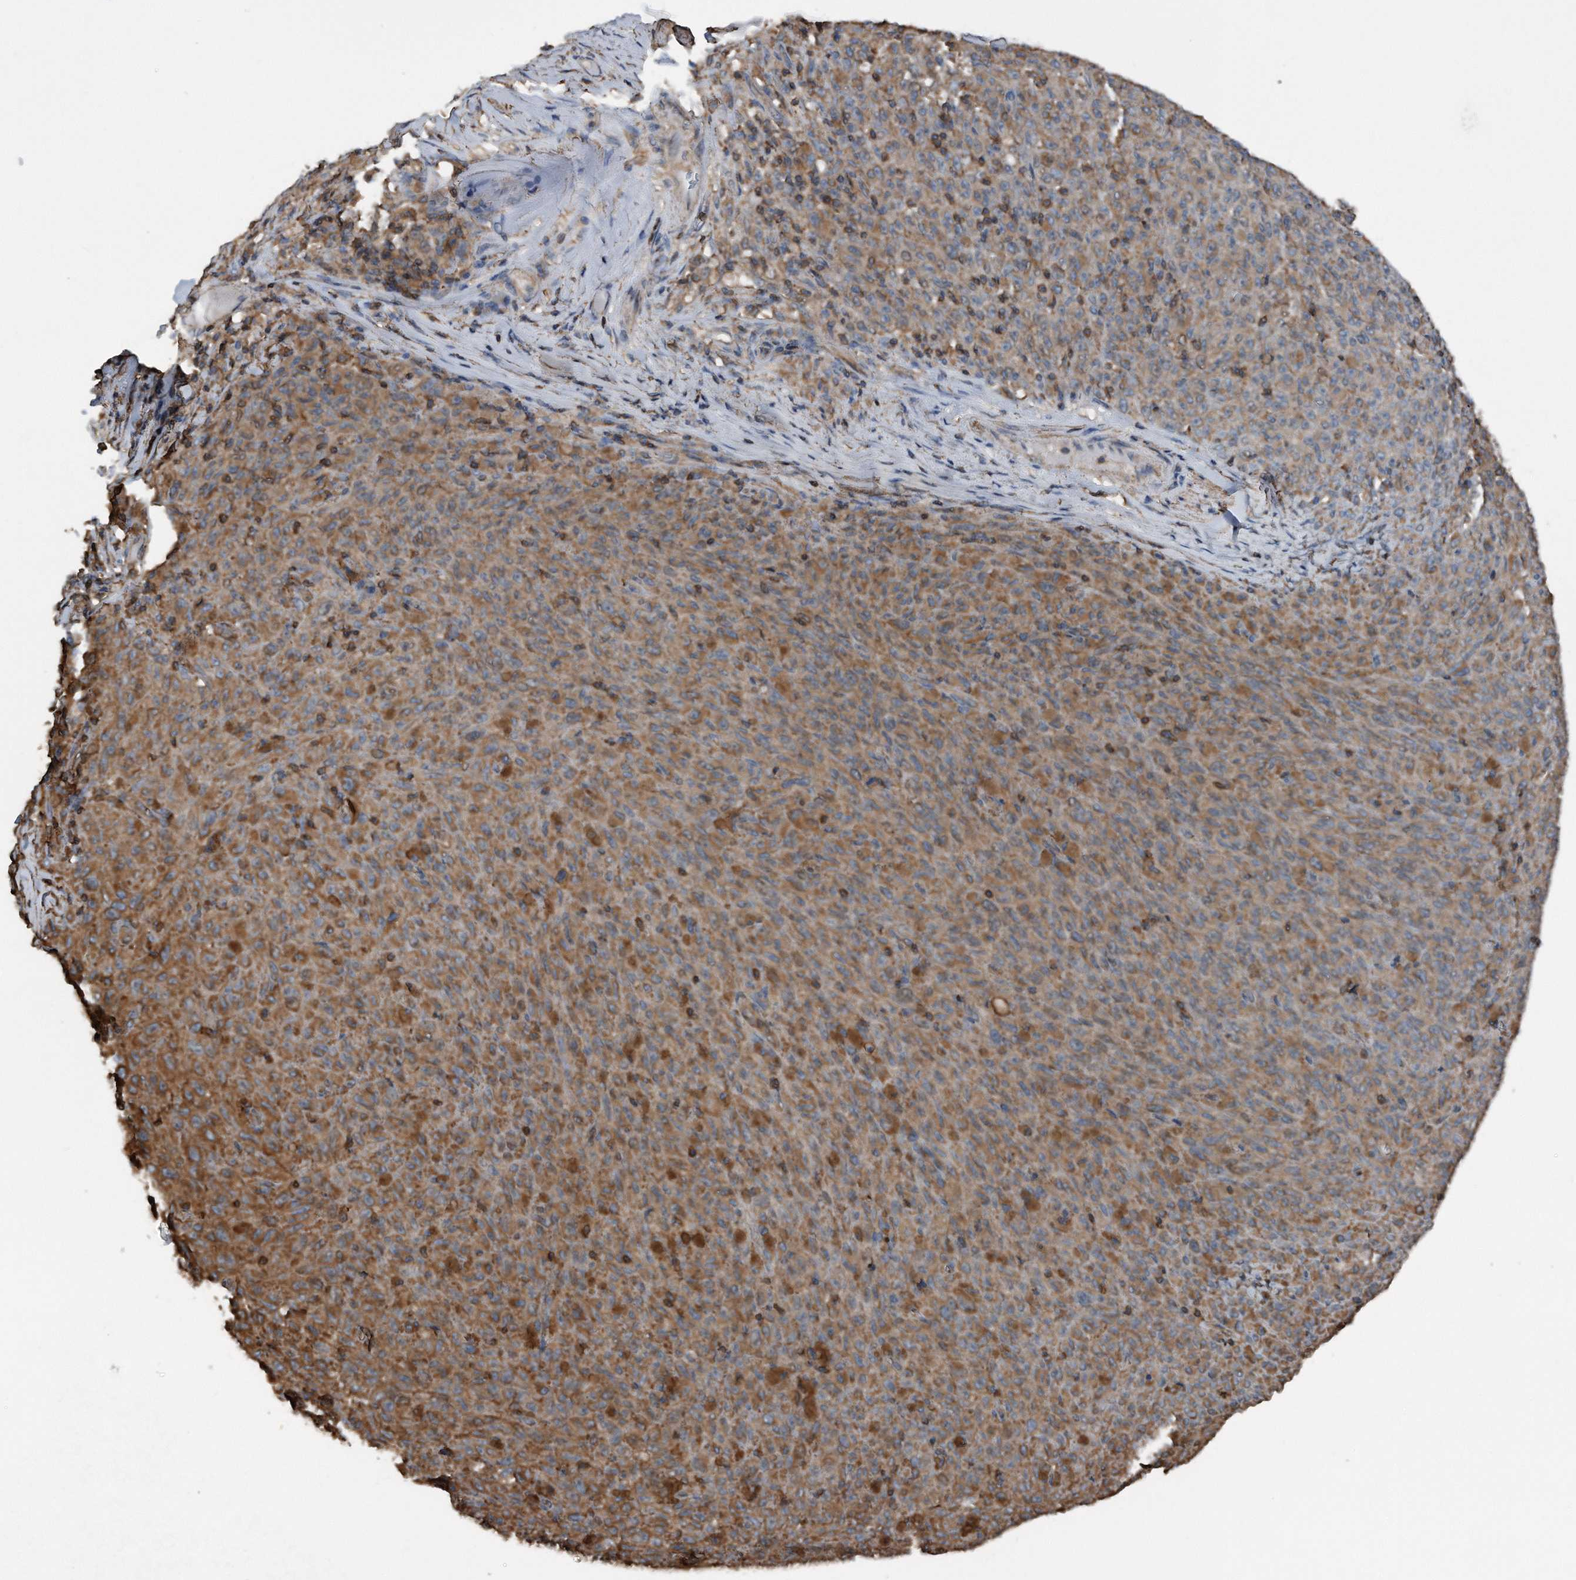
{"staining": {"intensity": "moderate", "quantity": ">75%", "location": "cytoplasmic/membranous"}, "tissue": "melanoma", "cell_type": "Tumor cells", "image_type": "cancer", "snomed": [{"axis": "morphology", "description": "Malignant melanoma, NOS"}, {"axis": "topography", "description": "Skin"}], "caption": "The micrograph shows a brown stain indicating the presence of a protein in the cytoplasmic/membranous of tumor cells in melanoma.", "gene": "RSPO3", "patient": {"sex": "female", "age": 82}}